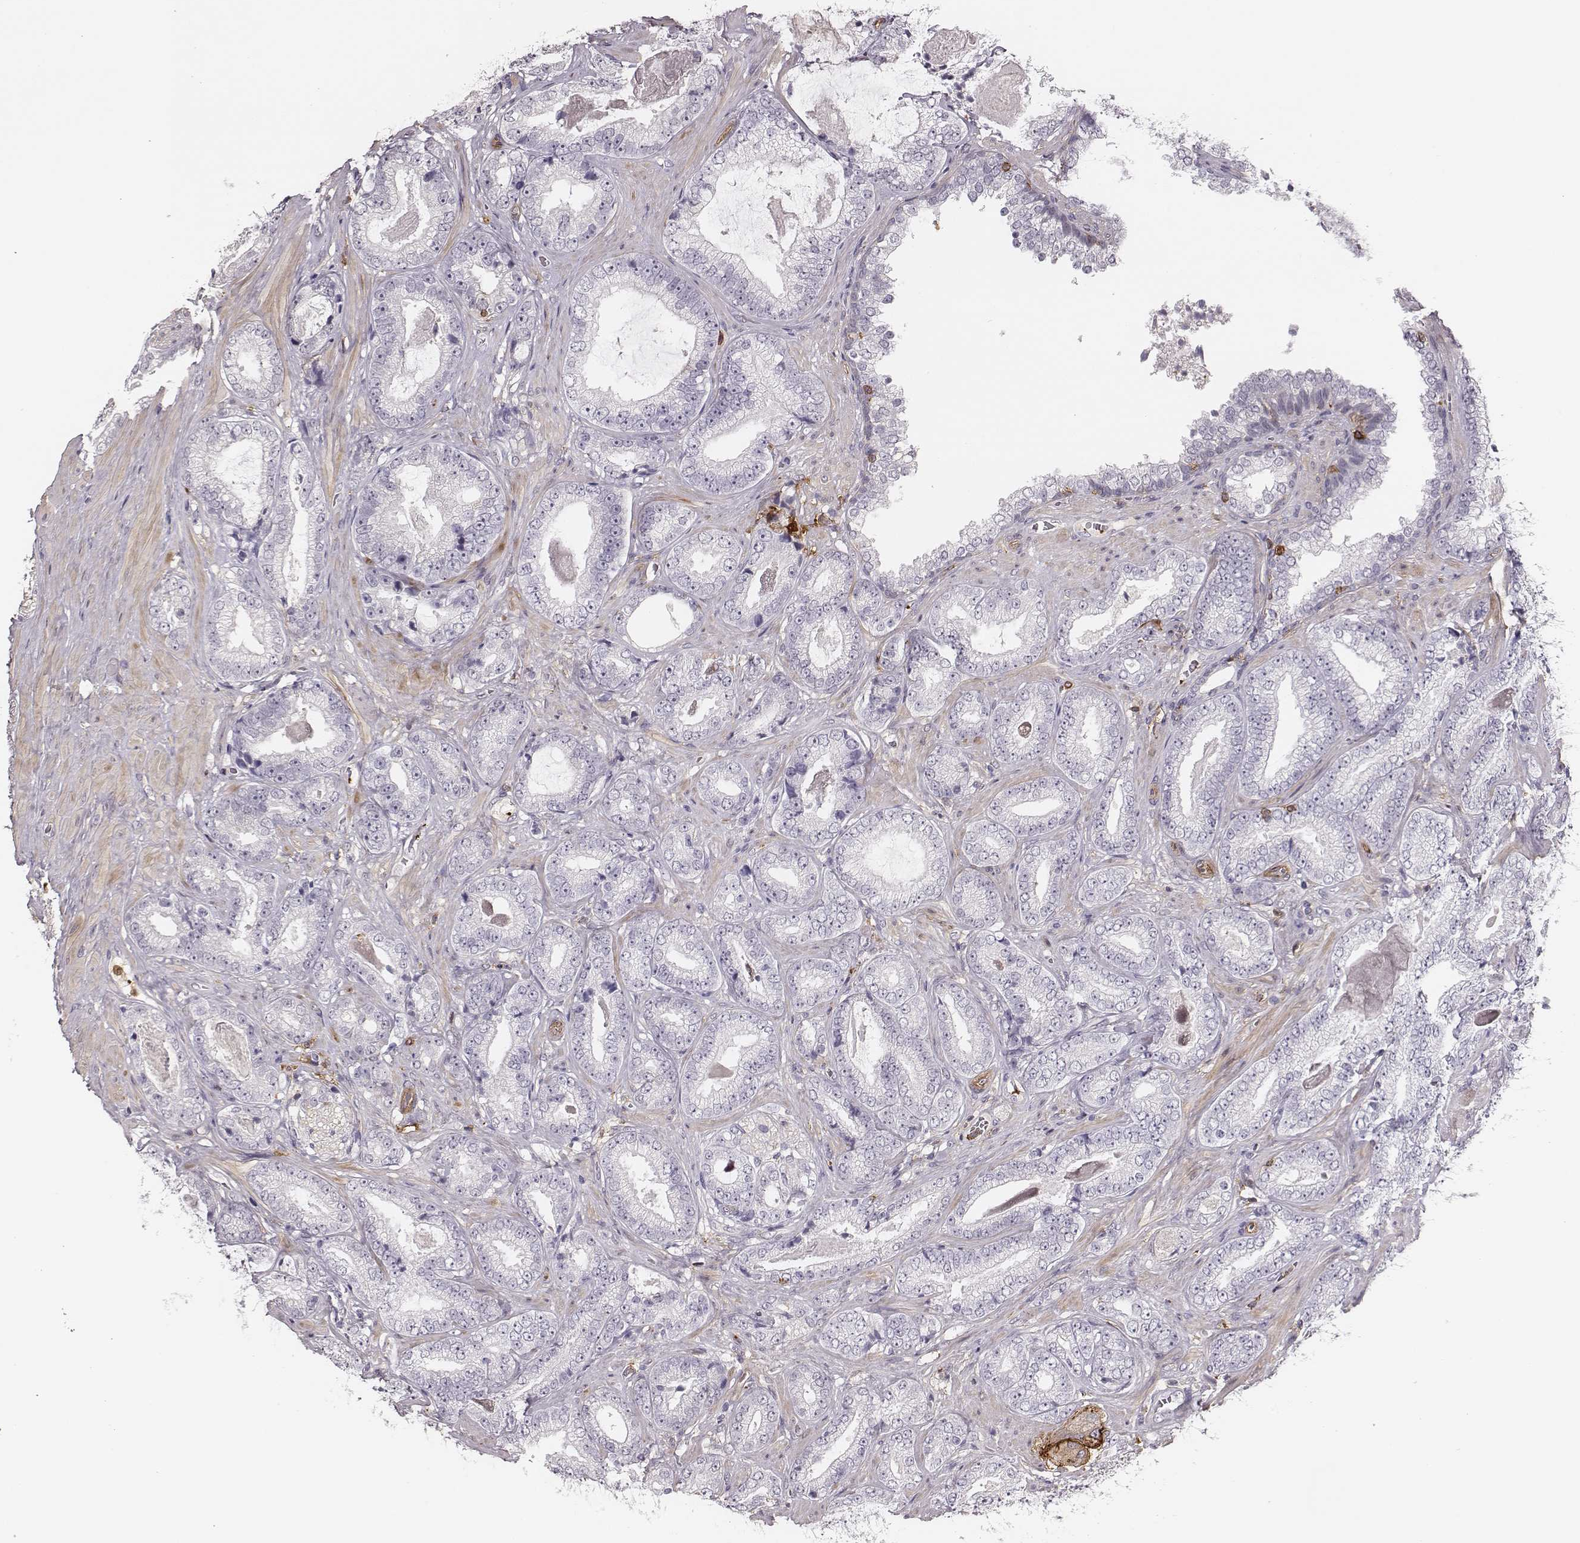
{"staining": {"intensity": "negative", "quantity": "none", "location": "none"}, "tissue": "prostate cancer", "cell_type": "Tumor cells", "image_type": "cancer", "snomed": [{"axis": "morphology", "description": "Adenocarcinoma, Low grade"}, {"axis": "topography", "description": "Prostate"}], "caption": "A high-resolution histopathology image shows immunohistochemistry staining of adenocarcinoma (low-grade) (prostate), which demonstrates no significant positivity in tumor cells. The staining was performed using DAB to visualize the protein expression in brown, while the nuclei were stained in blue with hematoxylin (Magnification: 20x).", "gene": "ZYX", "patient": {"sex": "male", "age": 61}}